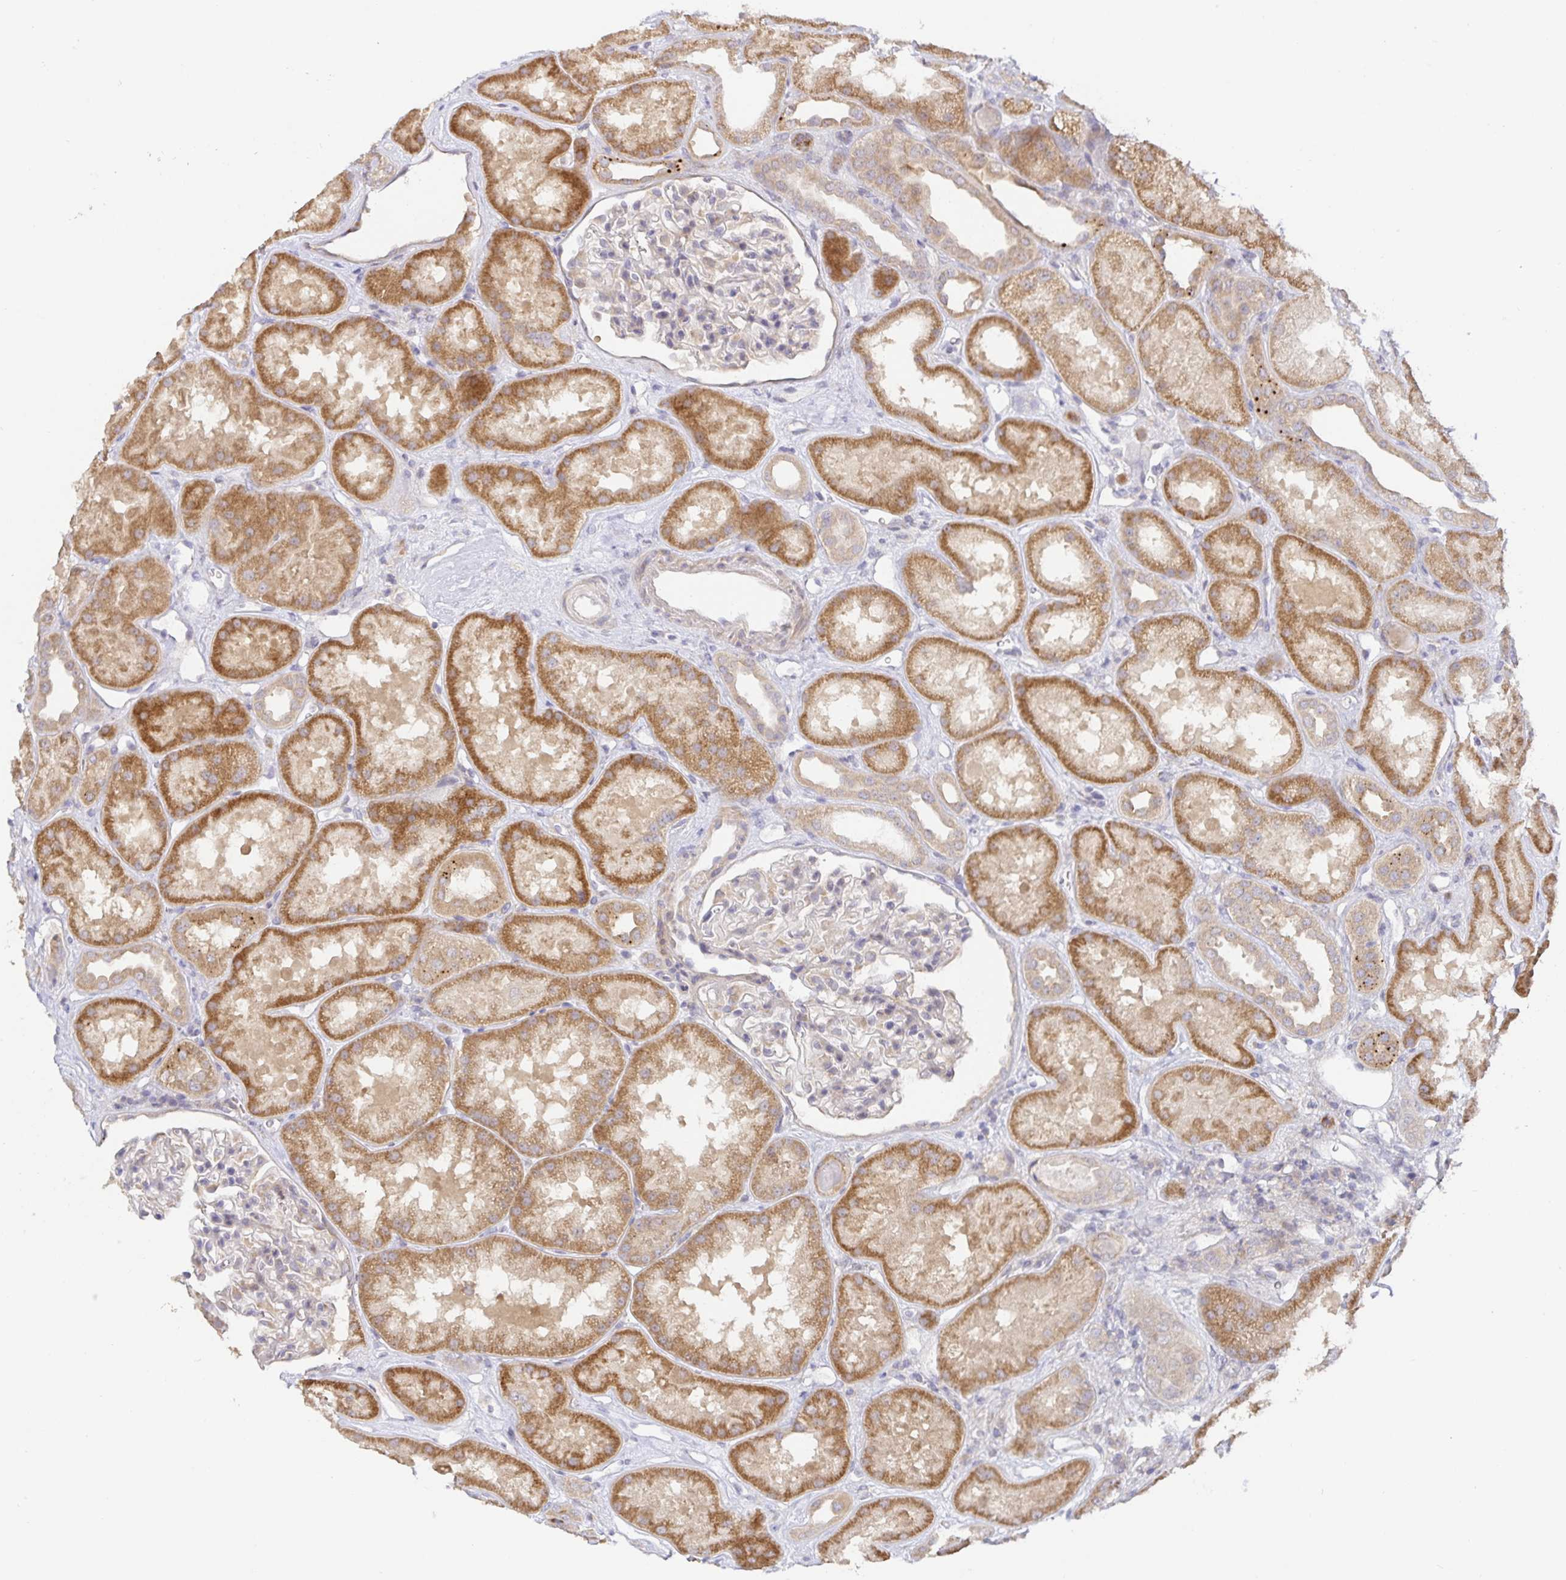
{"staining": {"intensity": "negative", "quantity": "none", "location": "none"}, "tissue": "kidney", "cell_type": "Cells in glomeruli", "image_type": "normal", "snomed": [{"axis": "morphology", "description": "Normal tissue, NOS"}, {"axis": "topography", "description": "Kidney"}], "caption": "A high-resolution photomicrograph shows immunohistochemistry staining of benign kidney, which demonstrates no significant staining in cells in glomeruli.", "gene": "ZDHHC11B", "patient": {"sex": "male", "age": 61}}